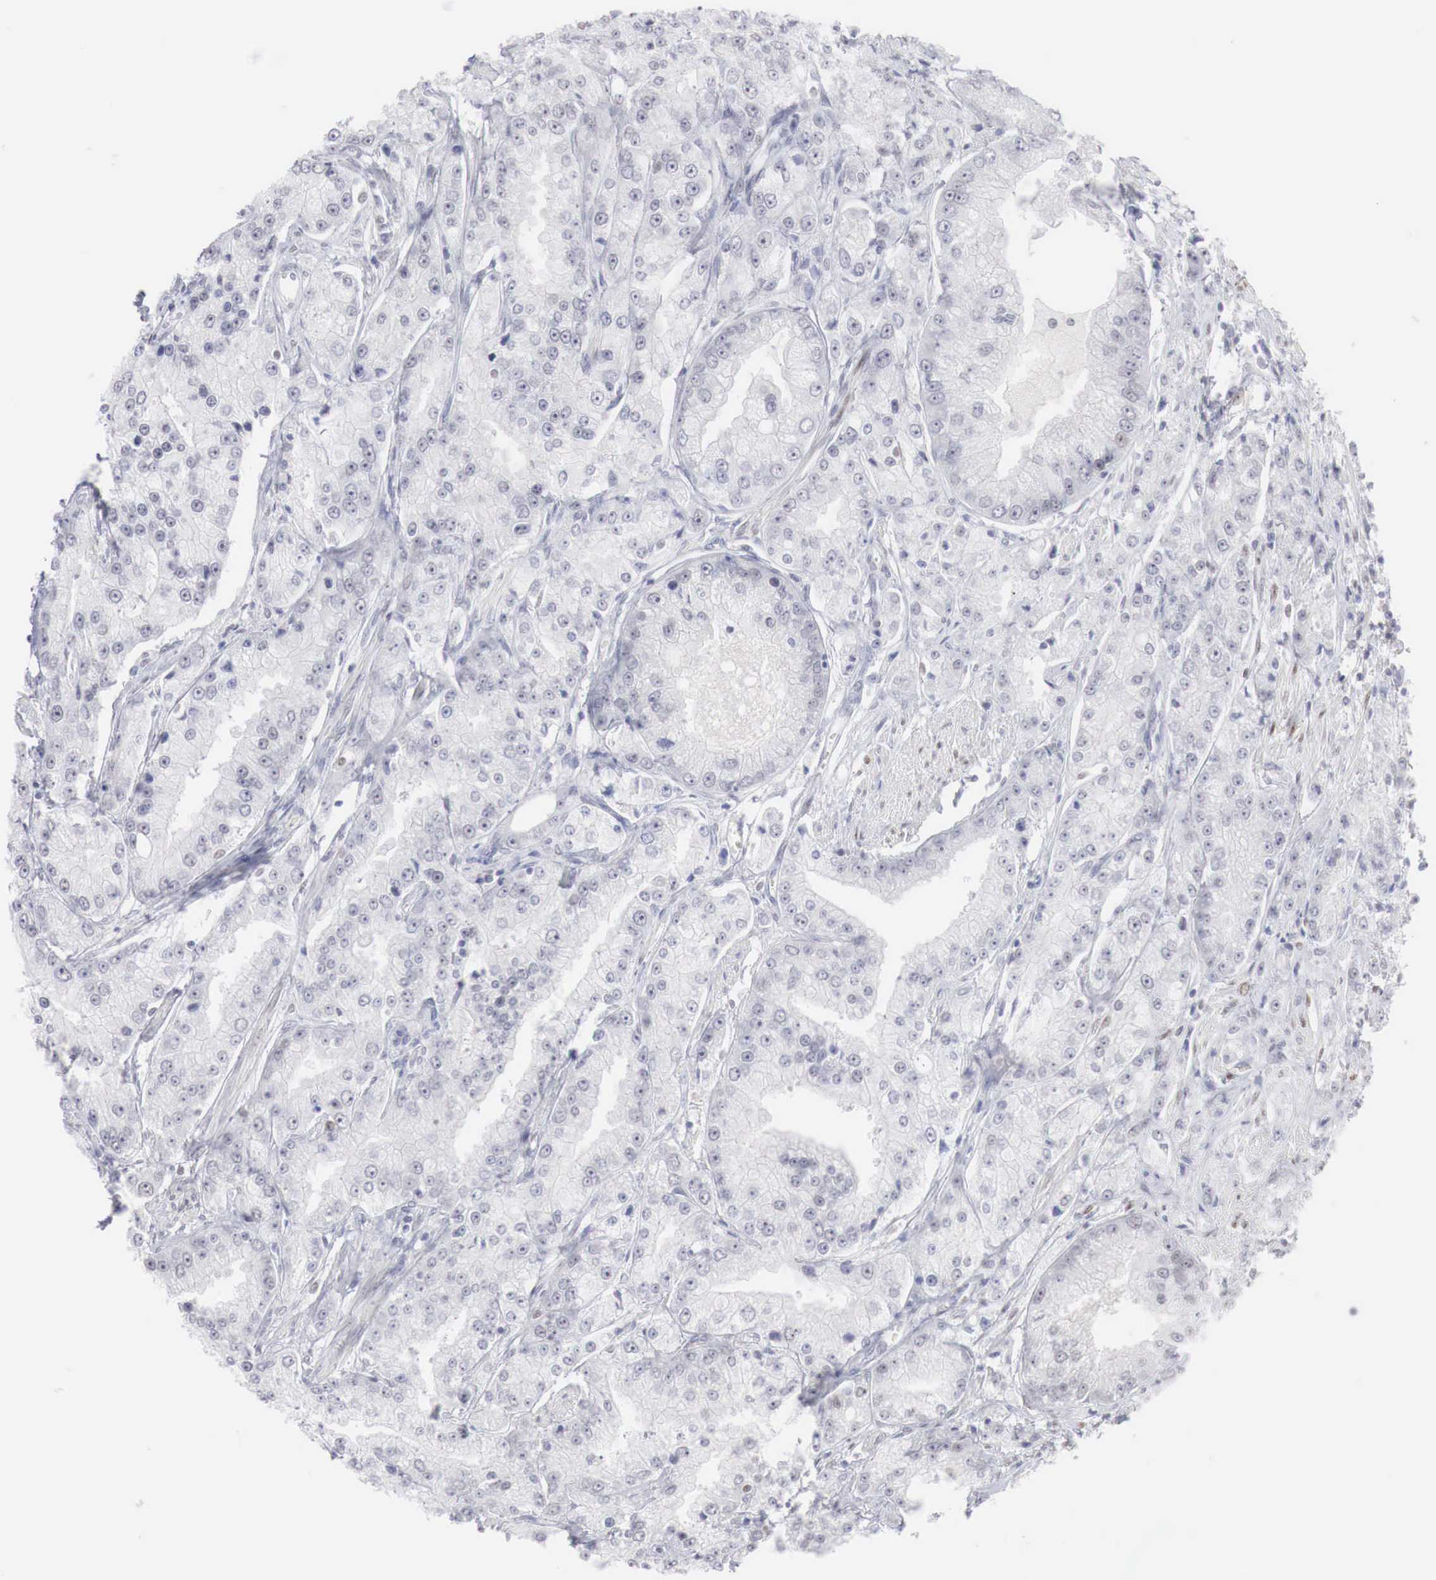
{"staining": {"intensity": "negative", "quantity": "none", "location": "none"}, "tissue": "prostate cancer", "cell_type": "Tumor cells", "image_type": "cancer", "snomed": [{"axis": "morphology", "description": "Adenocarcinoma, Medium grade"}, {"axis": "topography", "description": "Prostate"}], "caption": "The histopathology image displays no staining of tumor cells in prostate adenocarcinoma (medium-grade).", "gene": "FOXP2", "patient": {"sex": "male", "age": 72}}